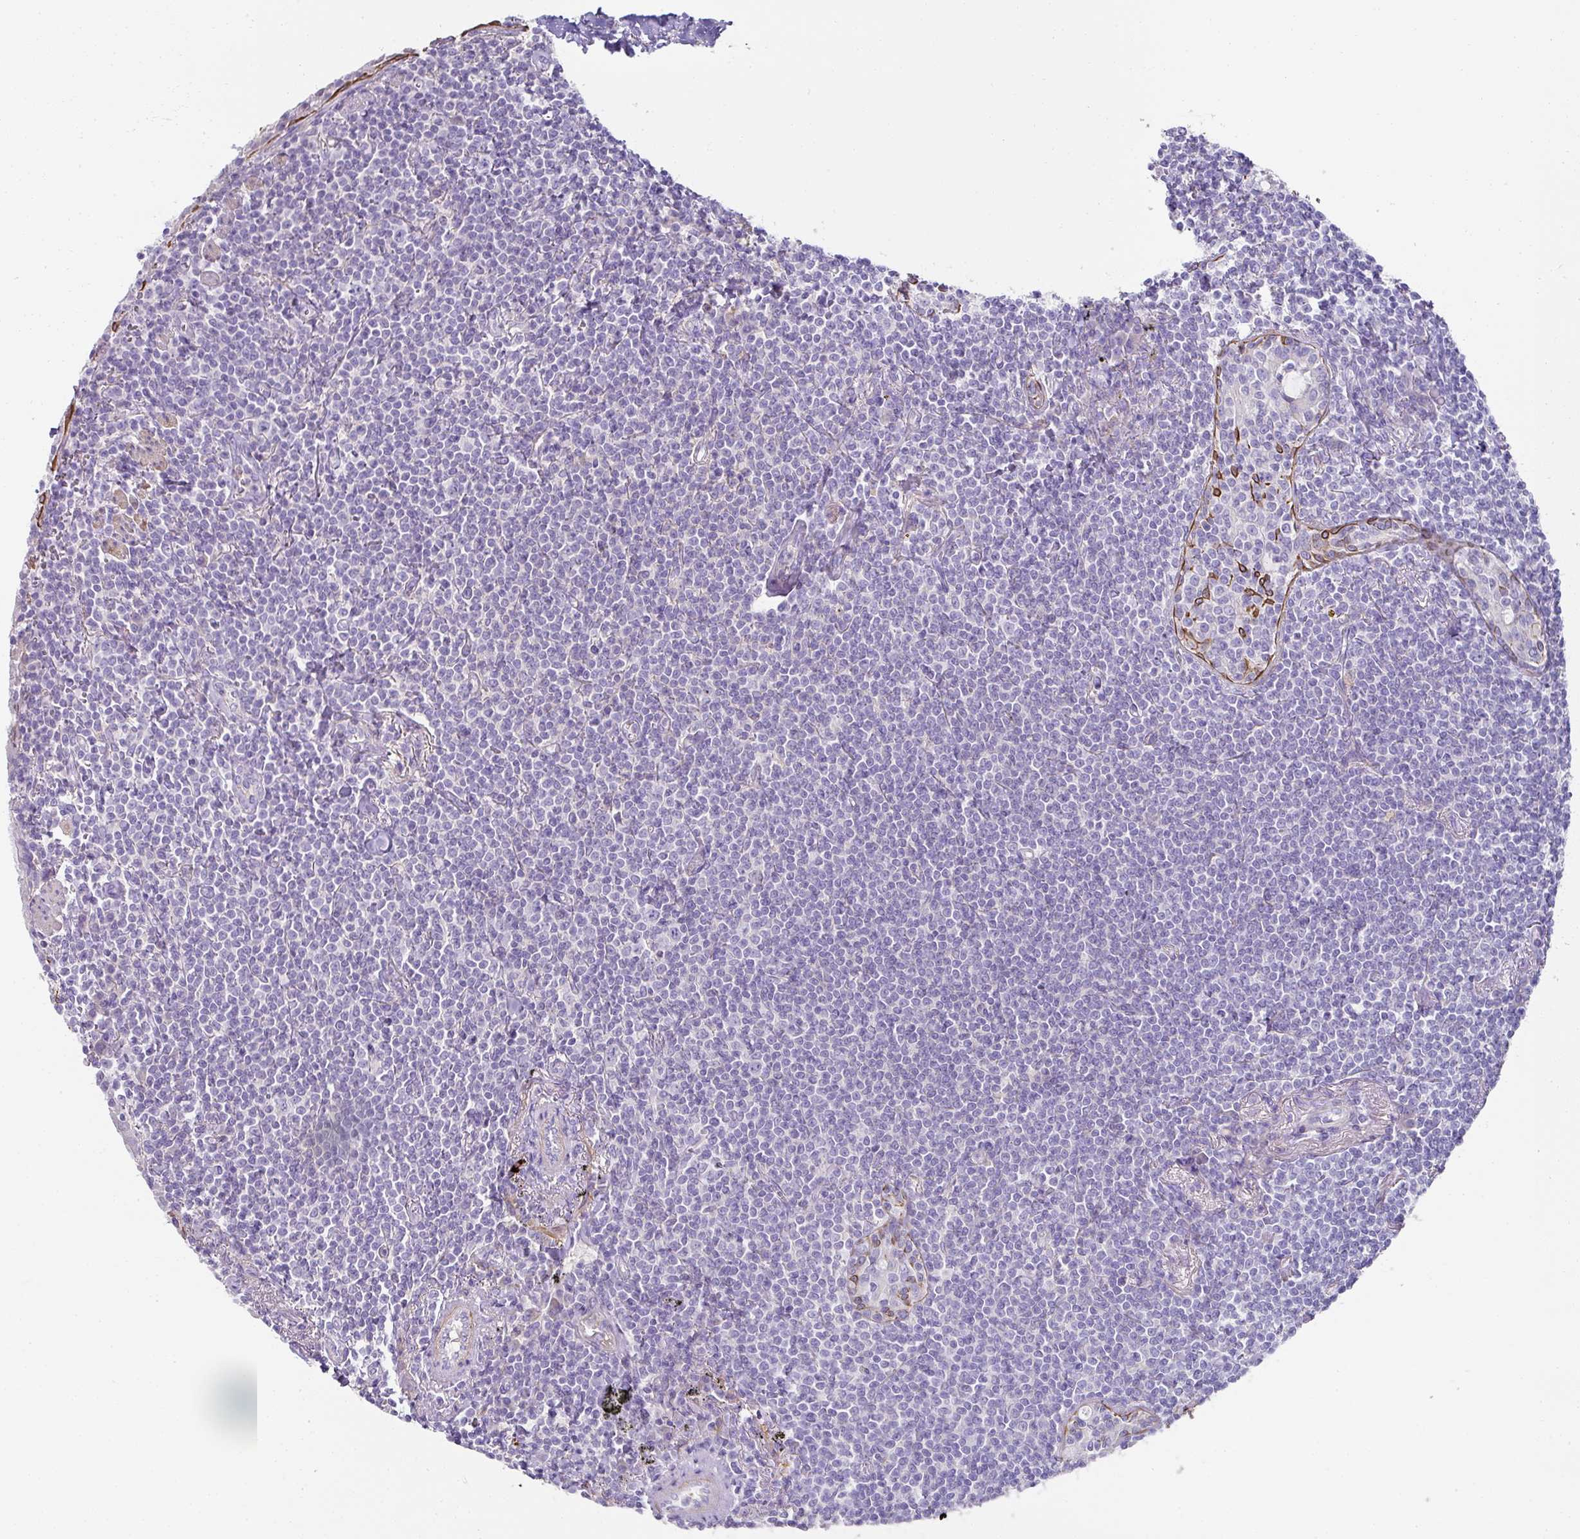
{"staining": {"intensity": "negative", "quantity": "none", "location": "none"}, "tissue": "lymphoma", "cell_type": "Tumor cells", "image_type": "cancer", "snomed": [{"axis": "morphology", "description": "Malignant lymphoma, non-Hodgkin's type, Low grade"}, {"axis": "topography", "description": "Lung"}], "caption": "Human malignant lymphoma, non-Hodgkin's type (low-grade) stained for a protein using immunohistochemistry shows no expression in tumor cells.", "gene": "TARM1", "patient": {"sex": "female", "age": 71}}